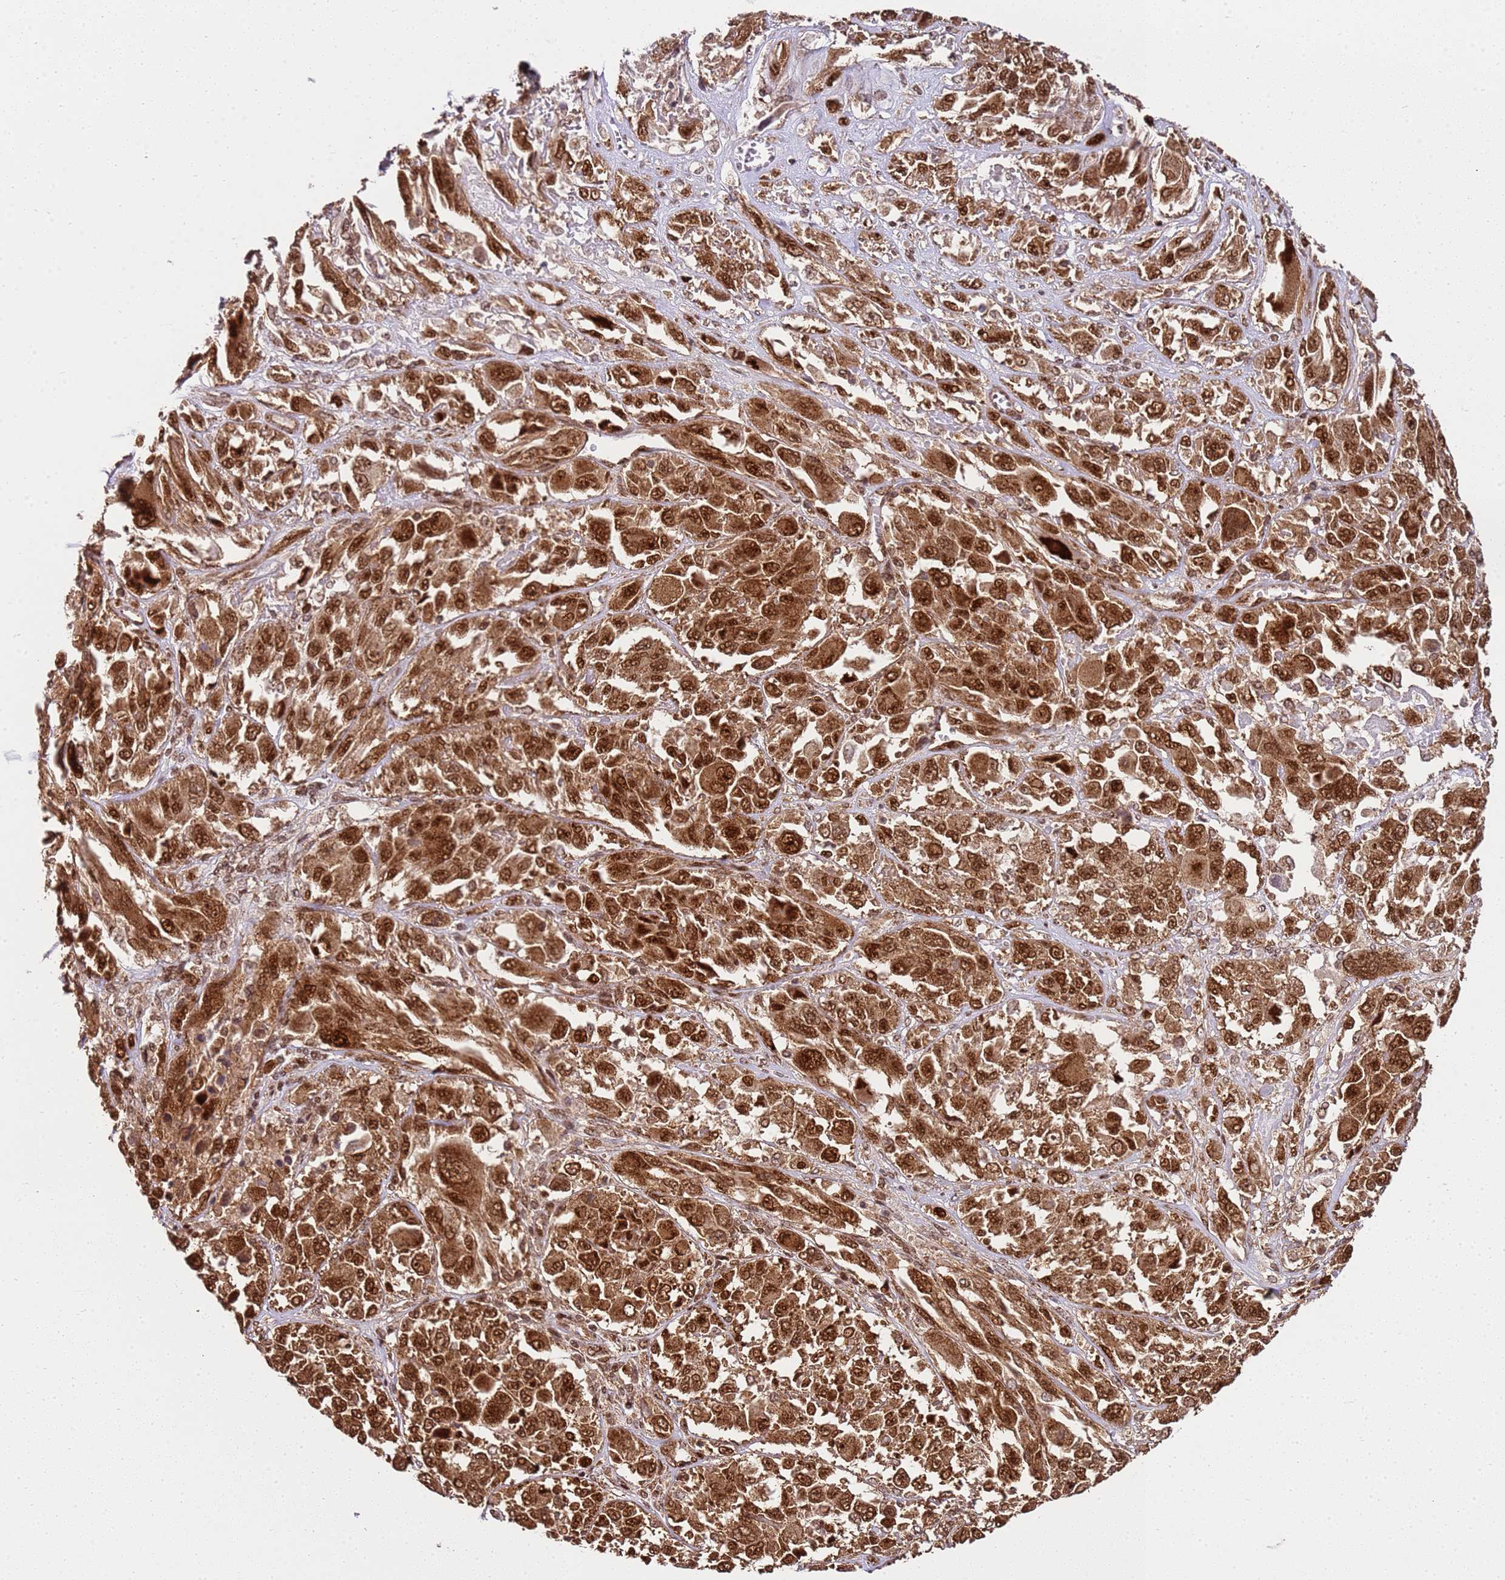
{"staining": {"intensity": "strong", "quantity": ">75%", "location": "cytoplasmic/membranous,nuclear"}, "tissue": "melanoma", "cell_type": "Tumor cells", "image_type": "cancer", "snomed": [{"axis": "morphology", "description": "Malignant melanoma, NOS"}, {"axis": "topography", "description": "Skin"}], "caption": "There is high levels of strong cytoplasmic/membranous and nuclear expression in tumor cells of malignant melanoma, as demonstrated by immunohistochemical staining (brown color).", "gene": "PEX14", "patient": {"sex": "female", "age": 91}}